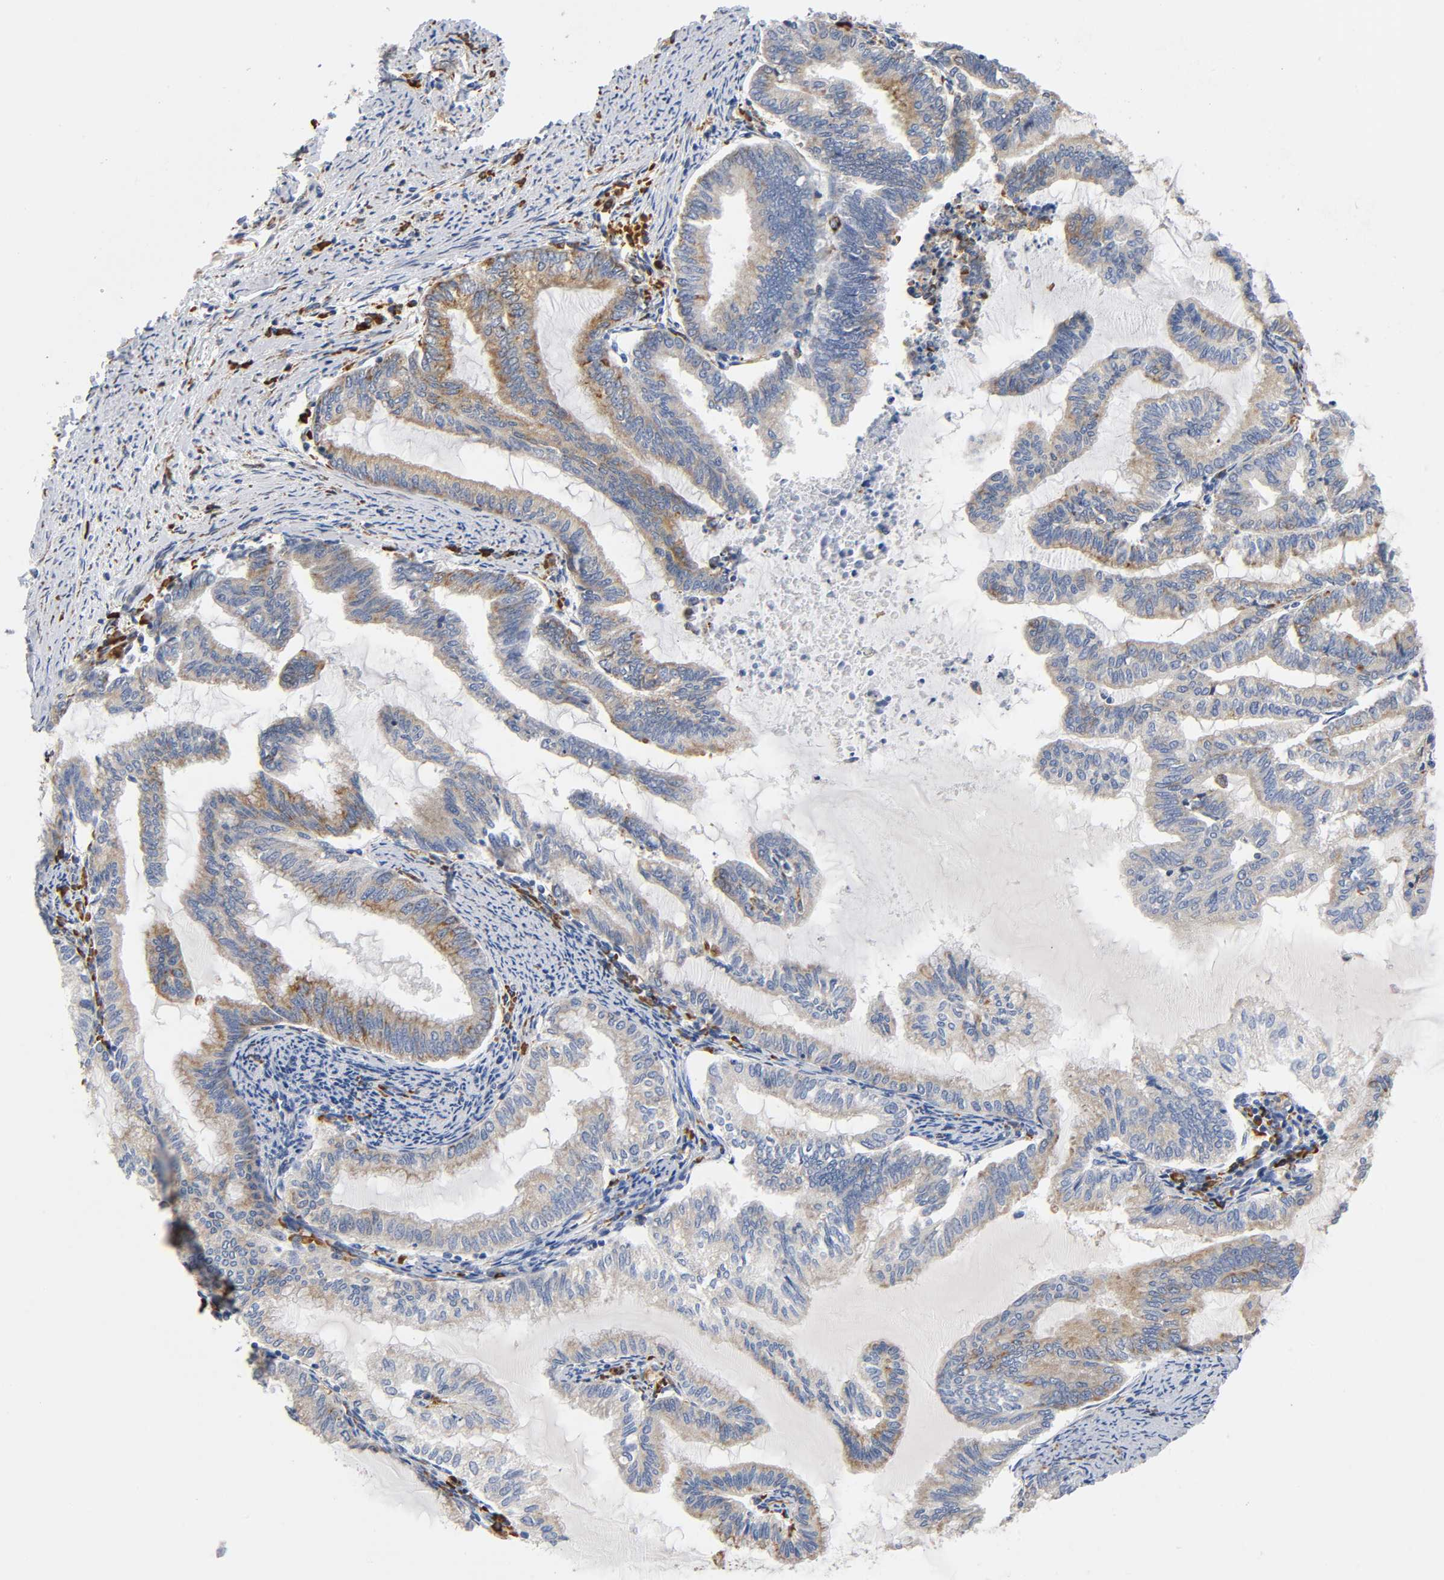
{"staining": {"intensity": "weak", "quantity": ">75%", "location": "cytoplasmic/membranous"}, "tissue": "endometrial cancer", "cell_type": "Tumor cells", "image_type": "cancer", "snomed": [{"axis": "morphology", "description": "Adenocarcinoma, NOS"}, {"axis": "topography", "description": "Endometrium"}], "caption": "A high-resolution photomicrograph shows immunohistochemistry (IHC) staining of endometrial cancer (adenocarcinoma), which demonstrates weak cytoplasmic/membranous expression in about >75% of tumor cells.", "gene": "UCKL1", "patient": {"sex": "female", "age": 79}}